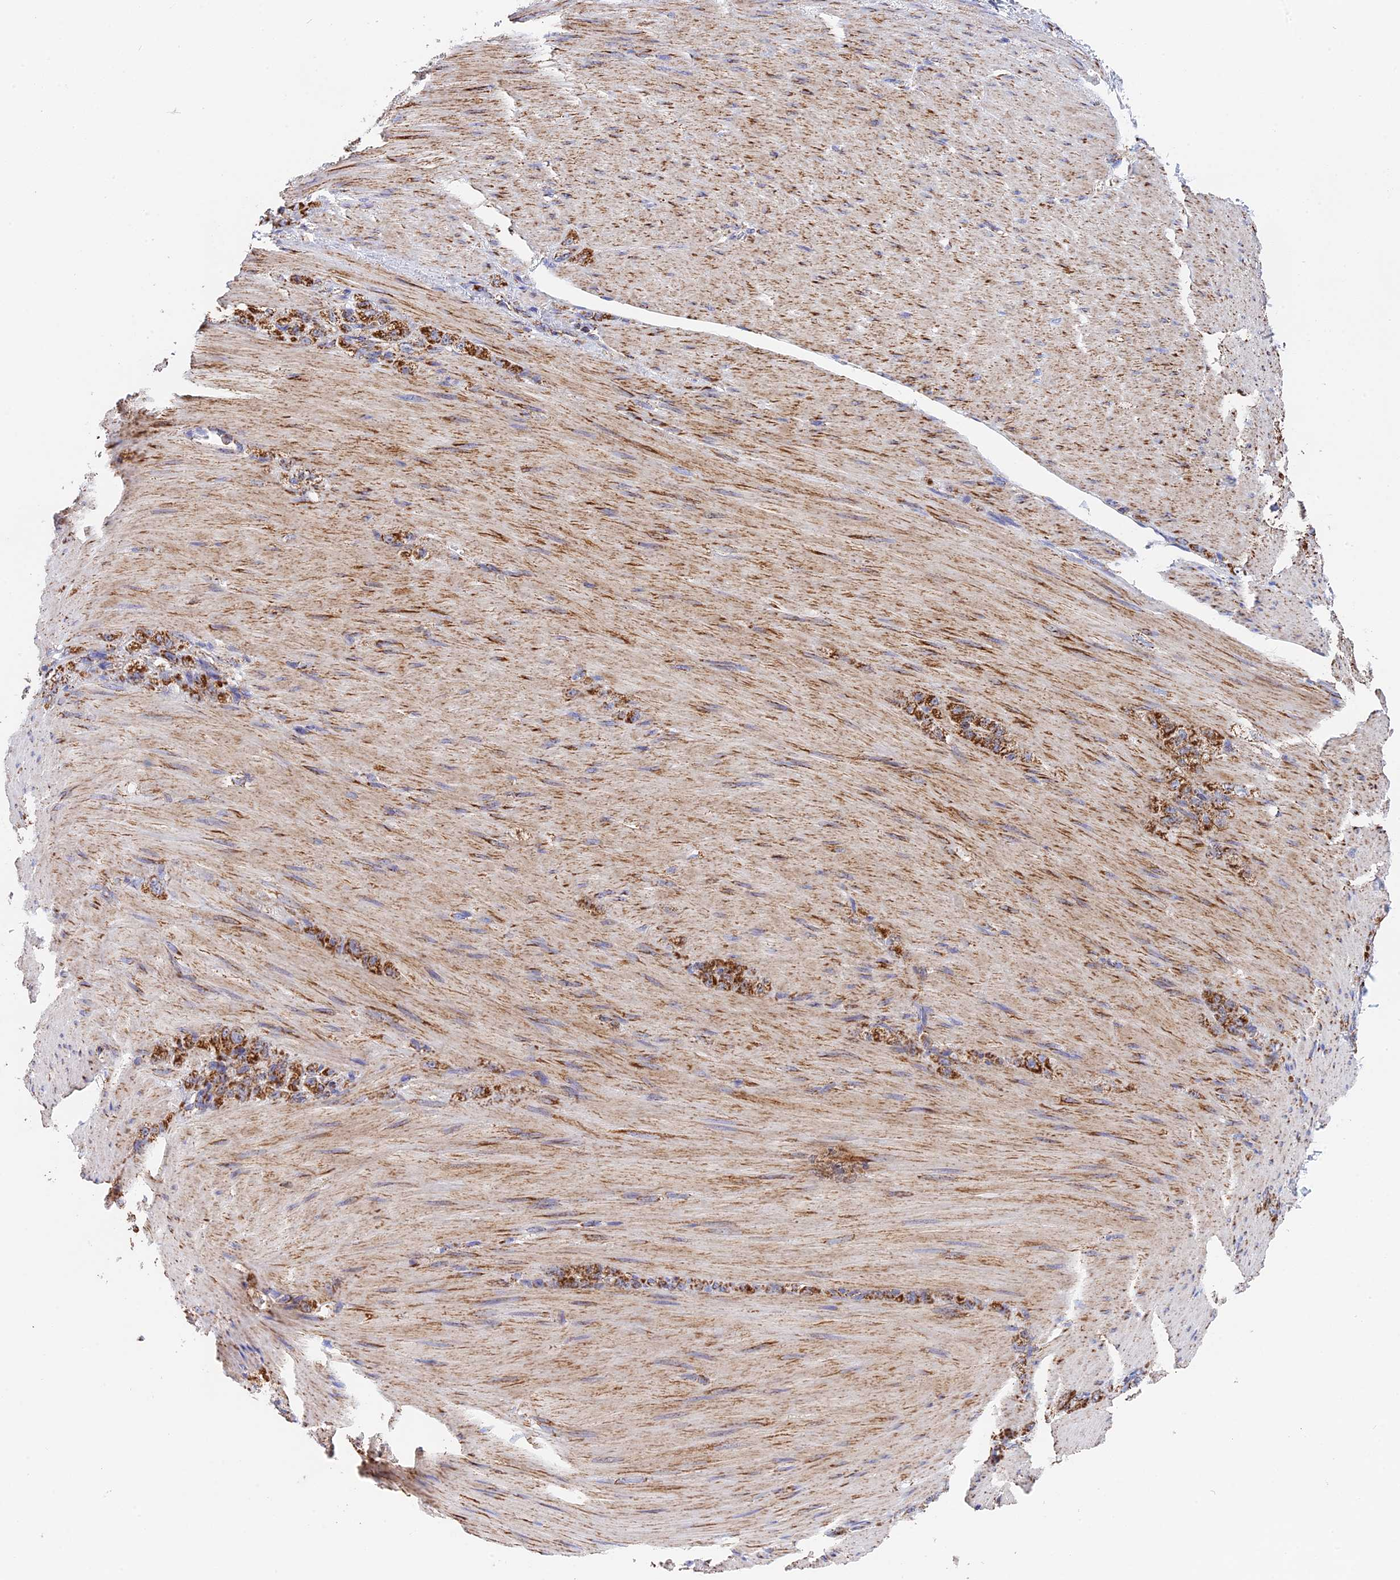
{"staining": {"intensity": "strong", "quantity": ">75%", "location": "cytoplasmic/membranous"}, "tissue": "stomach cancer", "cell_type": "Tumor cells", "image_type": "cancer", "snomed": [{"axis": "morphology", "description": "Normal tissue, NOS"}, {"axis": "morphology", "description": "Adenocarcinoma, NOS"}, {"axis": "topography", "description": "Stomach"}], "caption": "Approximately >75% of tumor cells in stomach adenocarcinoma display strong cytoplasmic/membranous protein staining as visualized by brown immunohistochemical staining.", "gene": "NDUFA5", "patient": {"sex": "male", "age": 82}}